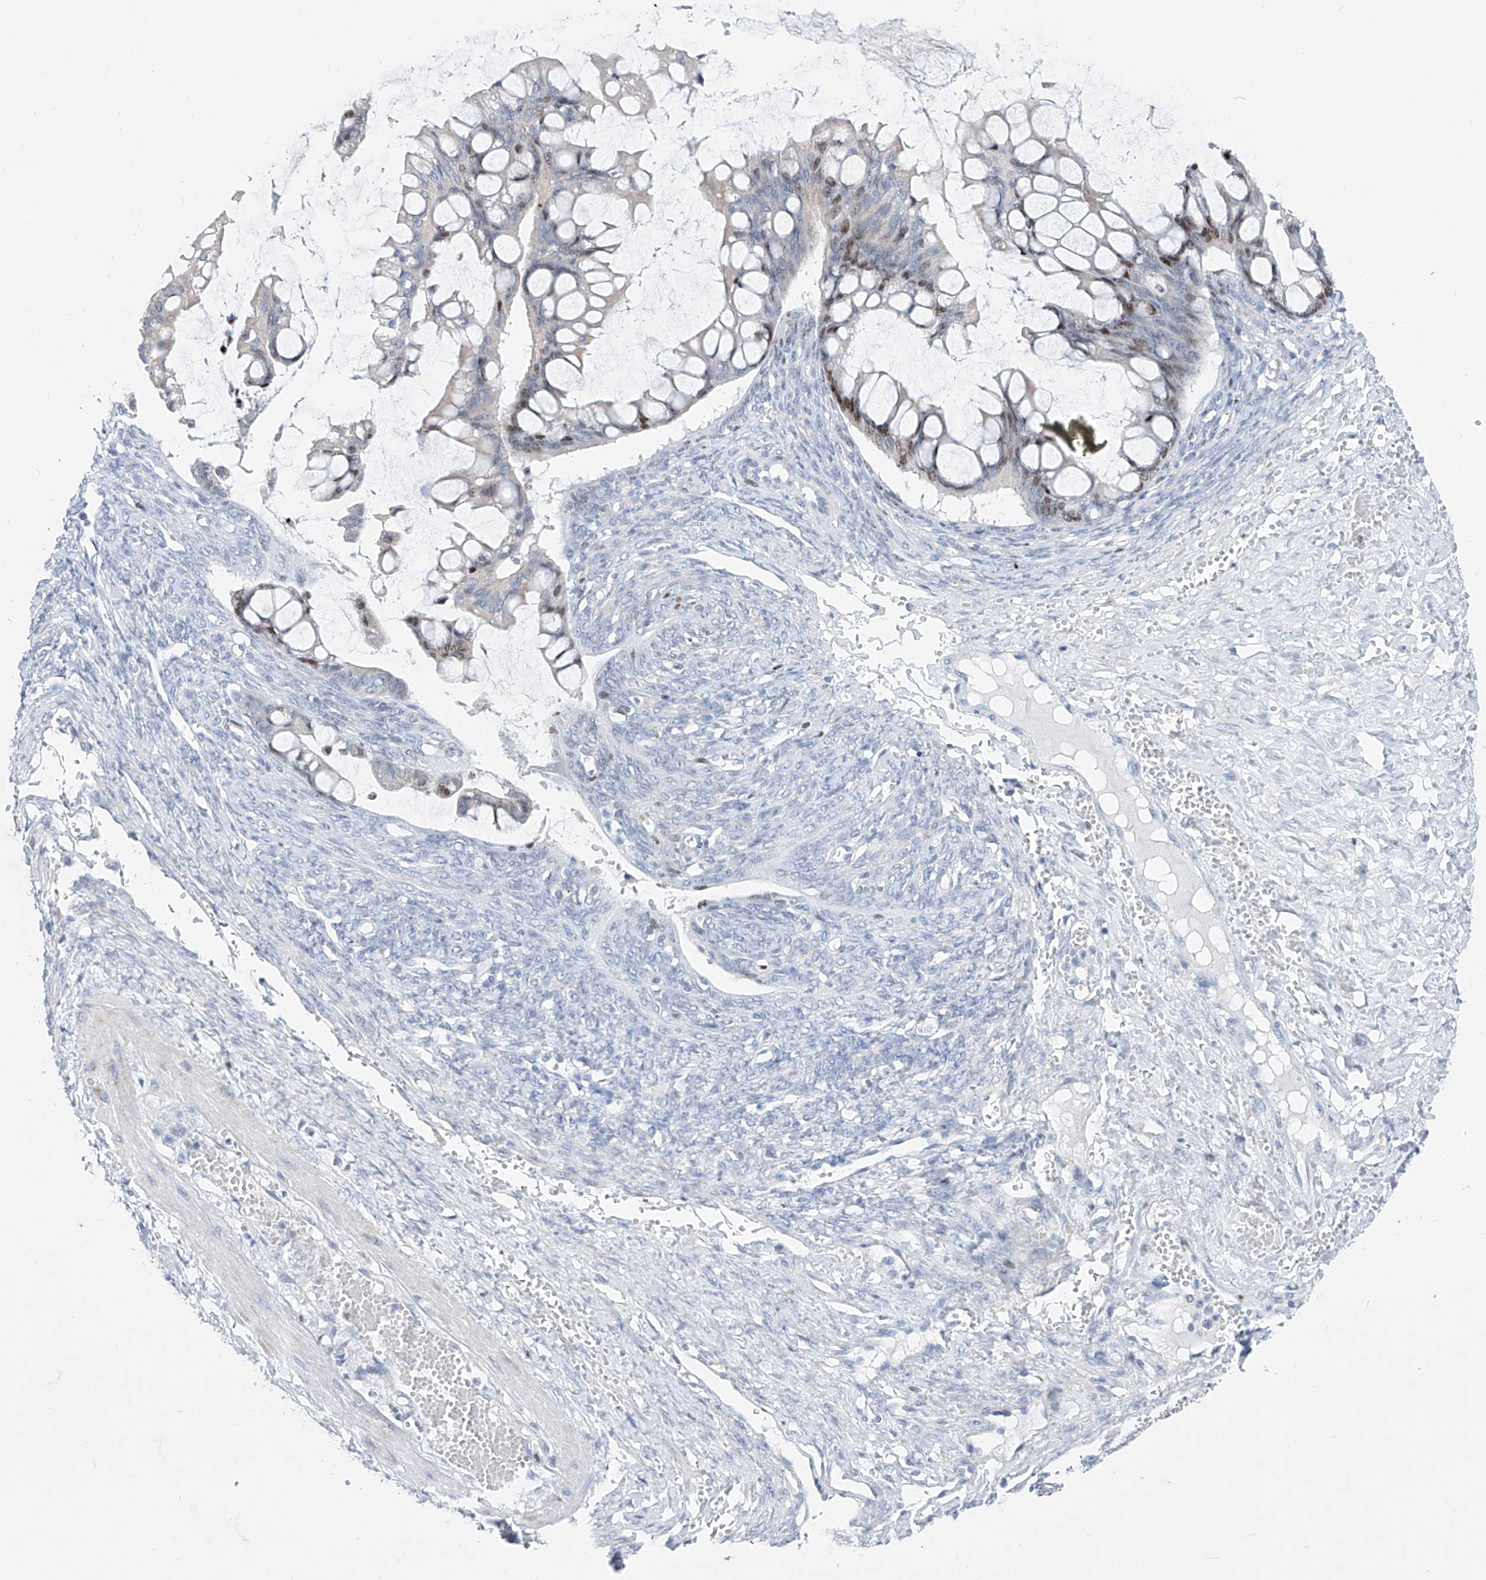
{"staining": {"intensity": "moderate", "quantity": "25%-75%", "location": "nuclear"}, "tissue": "ovarian cancer", "cell_type": "Tumor cells", "image_type": "cancer", "snomed": [{"axis": "morphology", "description": "Cystadenocarcinoma, mucinous, NOS"}, {"axis": "topography", "description": "Ovary"}], "caption": "This histopathology image demonstrates immunohistochemistry (IHC) staining of ovarian cancer (mucinous cystadenocarcinoma), with medium moderate nuclear staining in about 25%-75% of tumor cells.", "gene": "FRS3", "patient": {"sex": "female", "age": 73}}